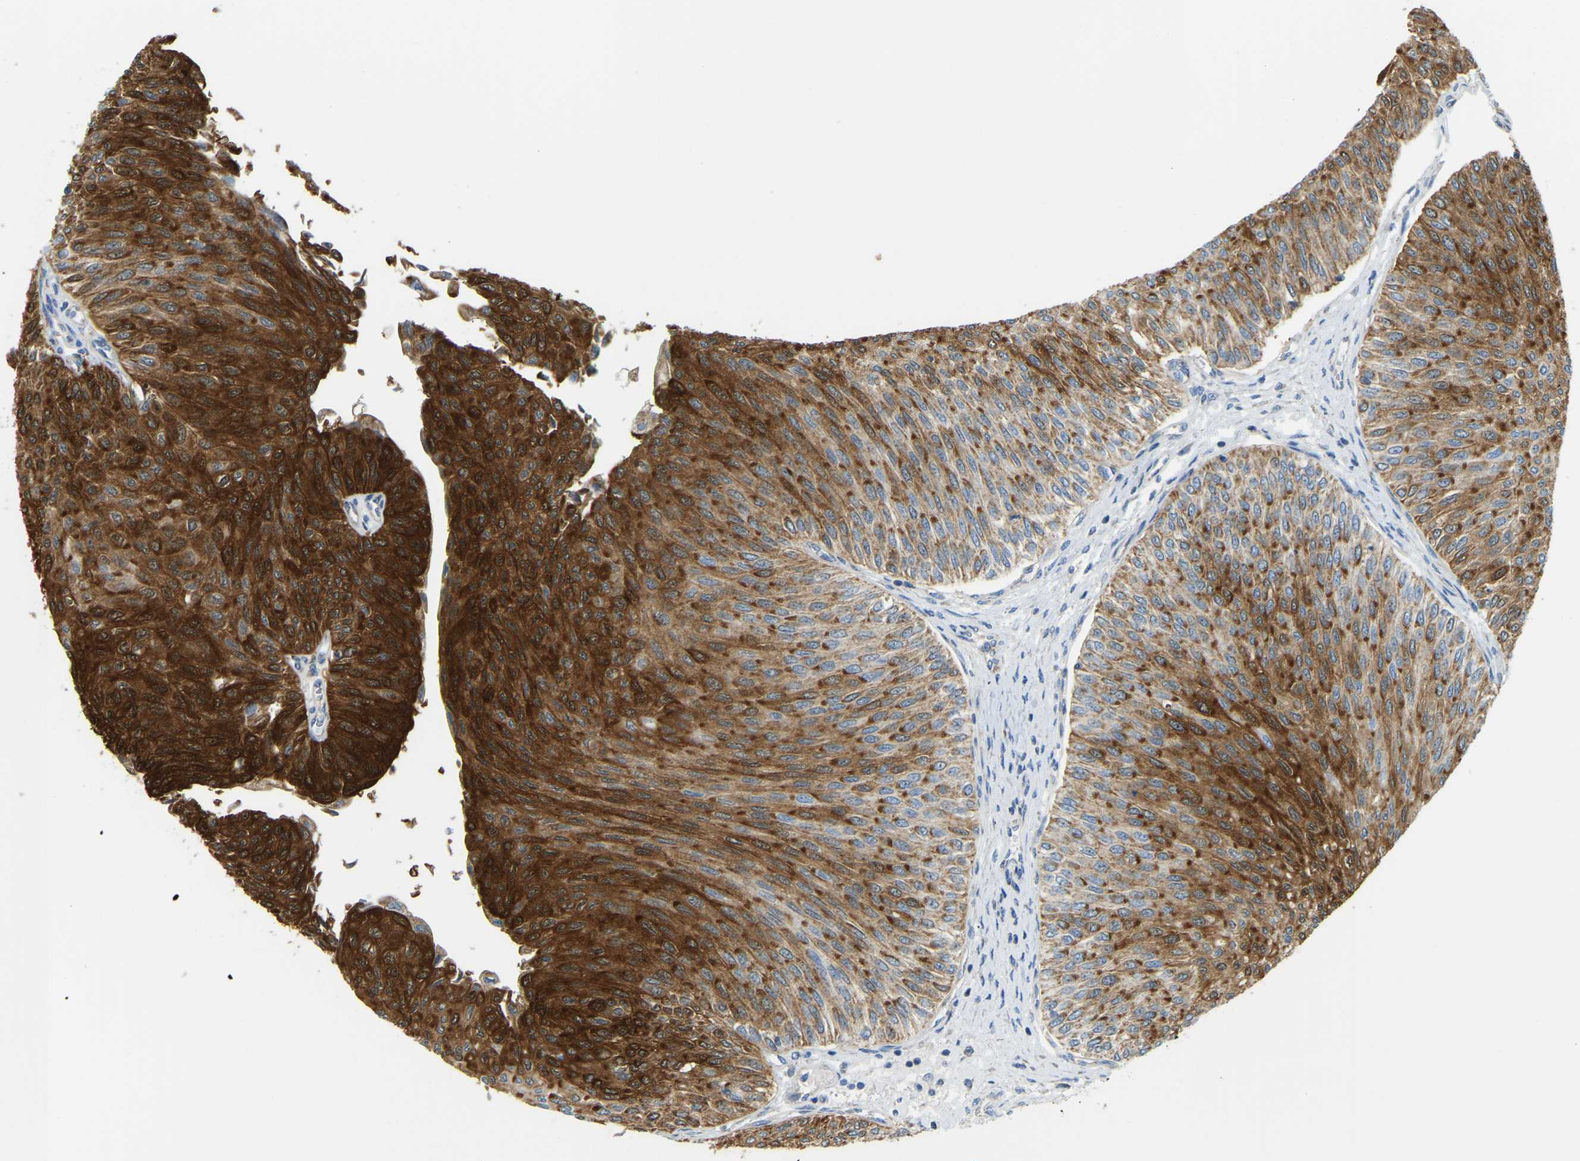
{"staining": {"intensity": "strong", "quantity": ">75%", "location": "cytoplasmic/membranous,nuclear"}, "tissue": "urothelial cancer", "cell_type": "Tumor cells", "image_type": "cancer", "snomed": [{"axis": "morphology", "description": "Urothelial carcinoma, Low grade"}, {"axis": "topography", "description": "Urinary bladder"}], "caption": "IHC of human urothelial carcinoma (low-grade) reveals high levels of strong cytoplasmic/membranous and nuclear staining in about >75% of tumor cells.", "gene": "GDA", "patient": {"sex": "male", "age": 78}}